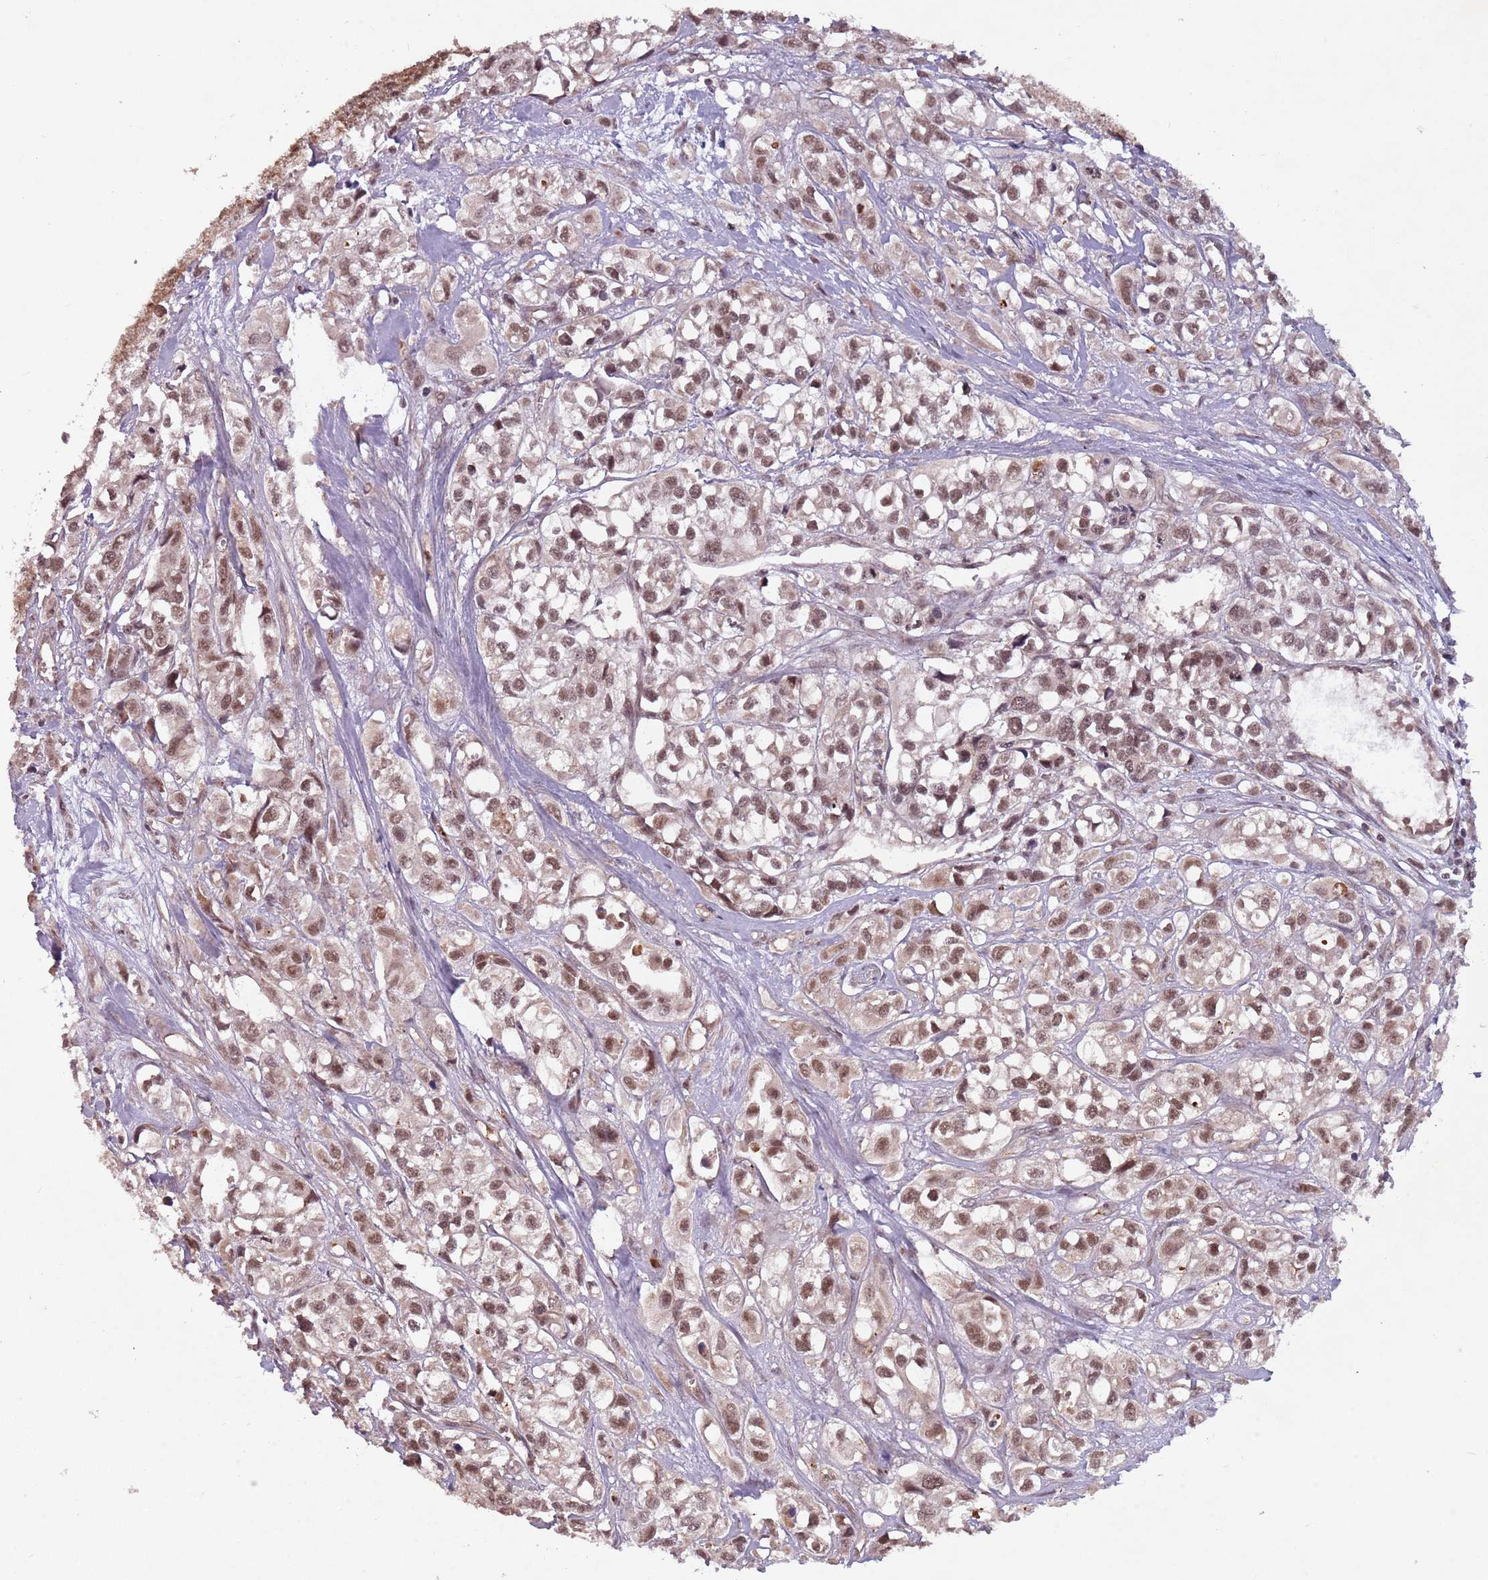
{"staining": {"intensity": "moderate", "quantity": ">75%", "location": "nuclear"}, "tissue": "urothelial cancer", "cell_type": "Tumor cells", "image_type": "cancer", "snomed": [{"axis": "morphology", "description": "Urothelial carcinoma, High grade"}, {"axis": "topography", "description": "Urinary bladder"}], "caption": "Brown immunohistochemical staining in high-grade urothelial carcinoma displays moderate nuclear expression in approximately >75% of tumor cells.", "gene": "SUDS3", "patient": {"sex": "male", "age": 67}}